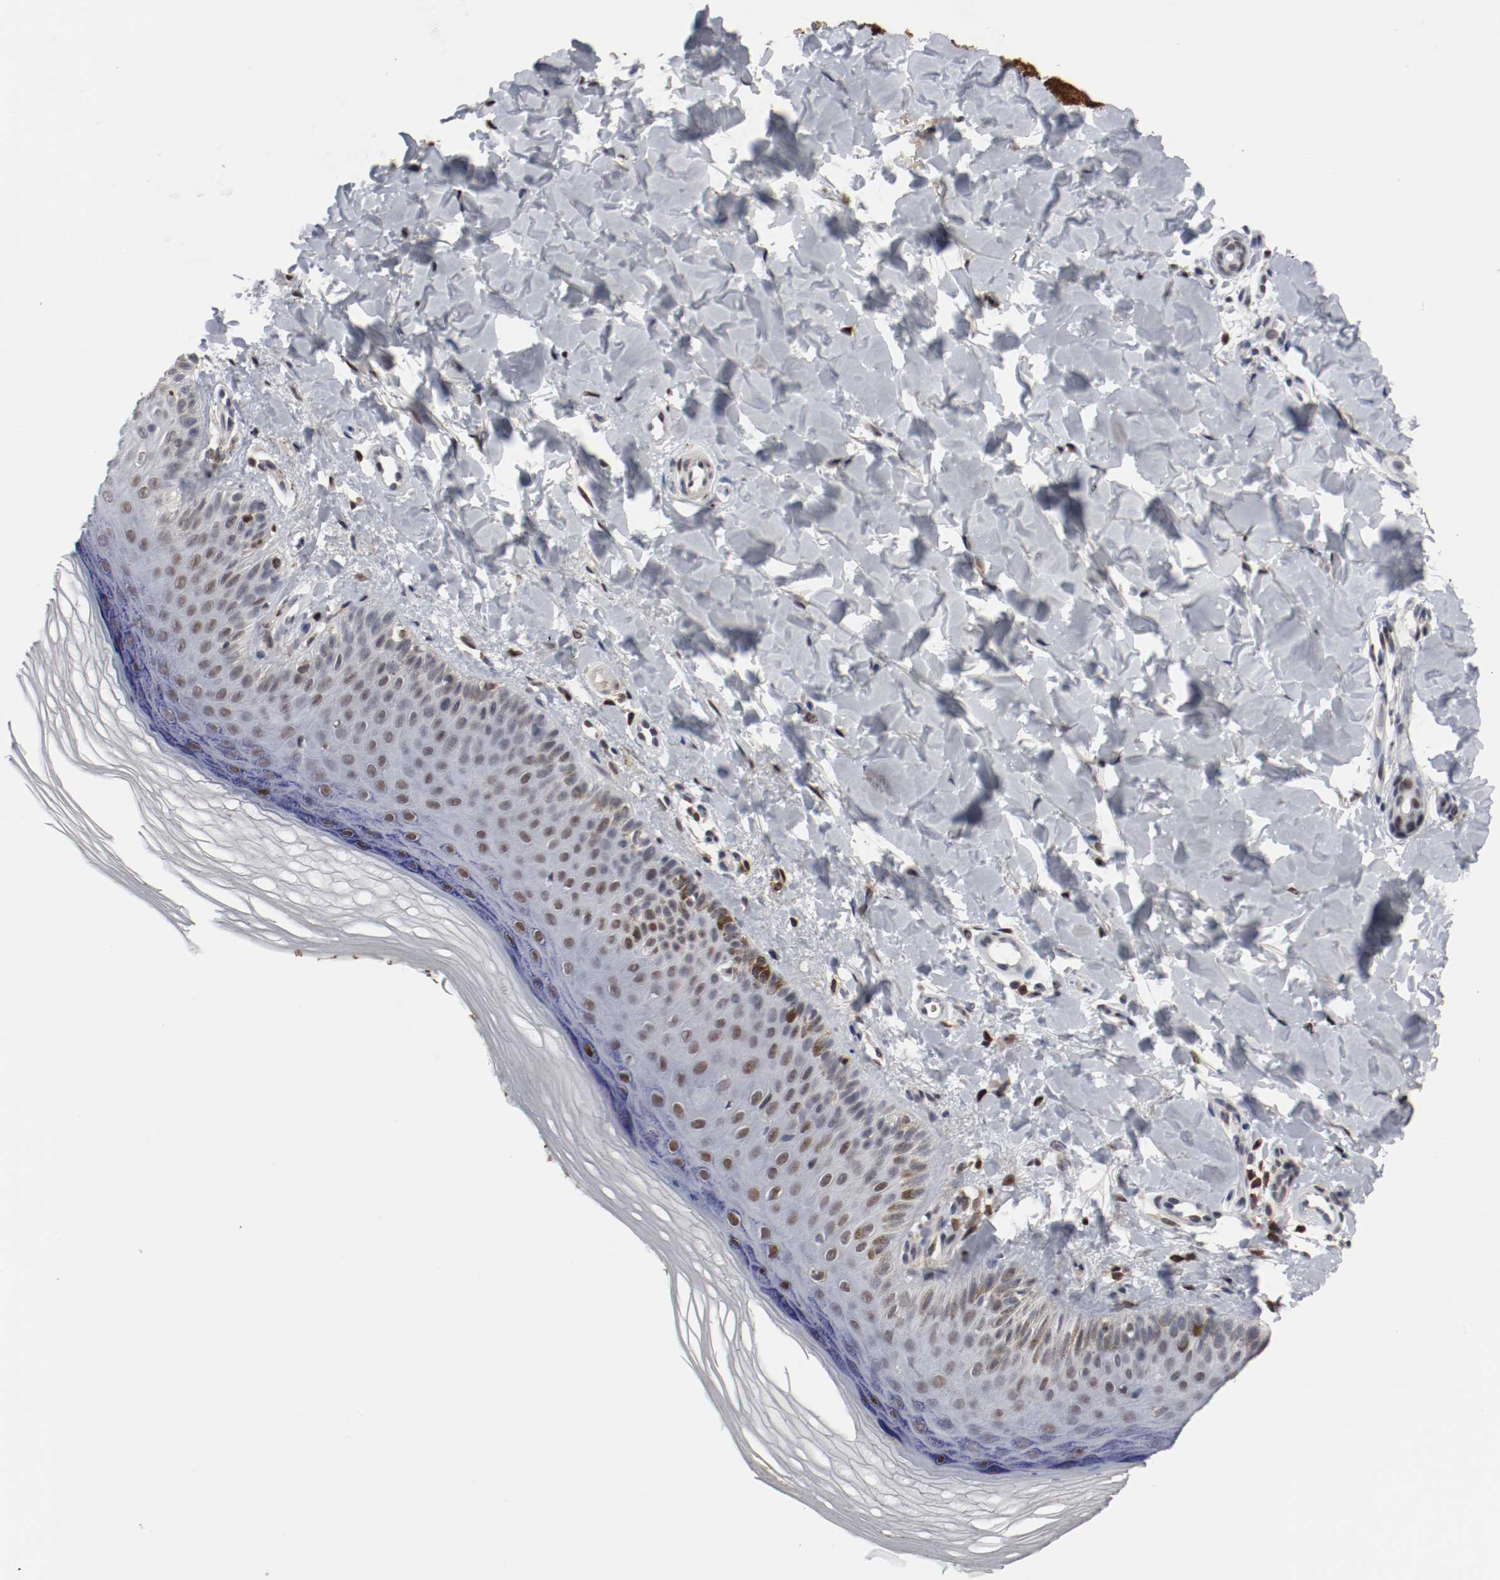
{"staining": {"intensity": "strong", "quantity": ">75%", "location": "nuclear"}, "tissue": "skin", "cell_type": "Fibroblasts", "image_type": "normal", "snomed": [{"axis": "morphology", "description": "Normal tissue, NOS"}, {"axis": "topography", "description": "Skin"}], "caption": "IHC photomicrograph of unremarkable human skin stained for a protein (brown), which demonstrates high levels of strong nuclear staining in about >75% of fibroblasts.", "gene": "JUND", "patient": {"sex": "male", "age": 26}}